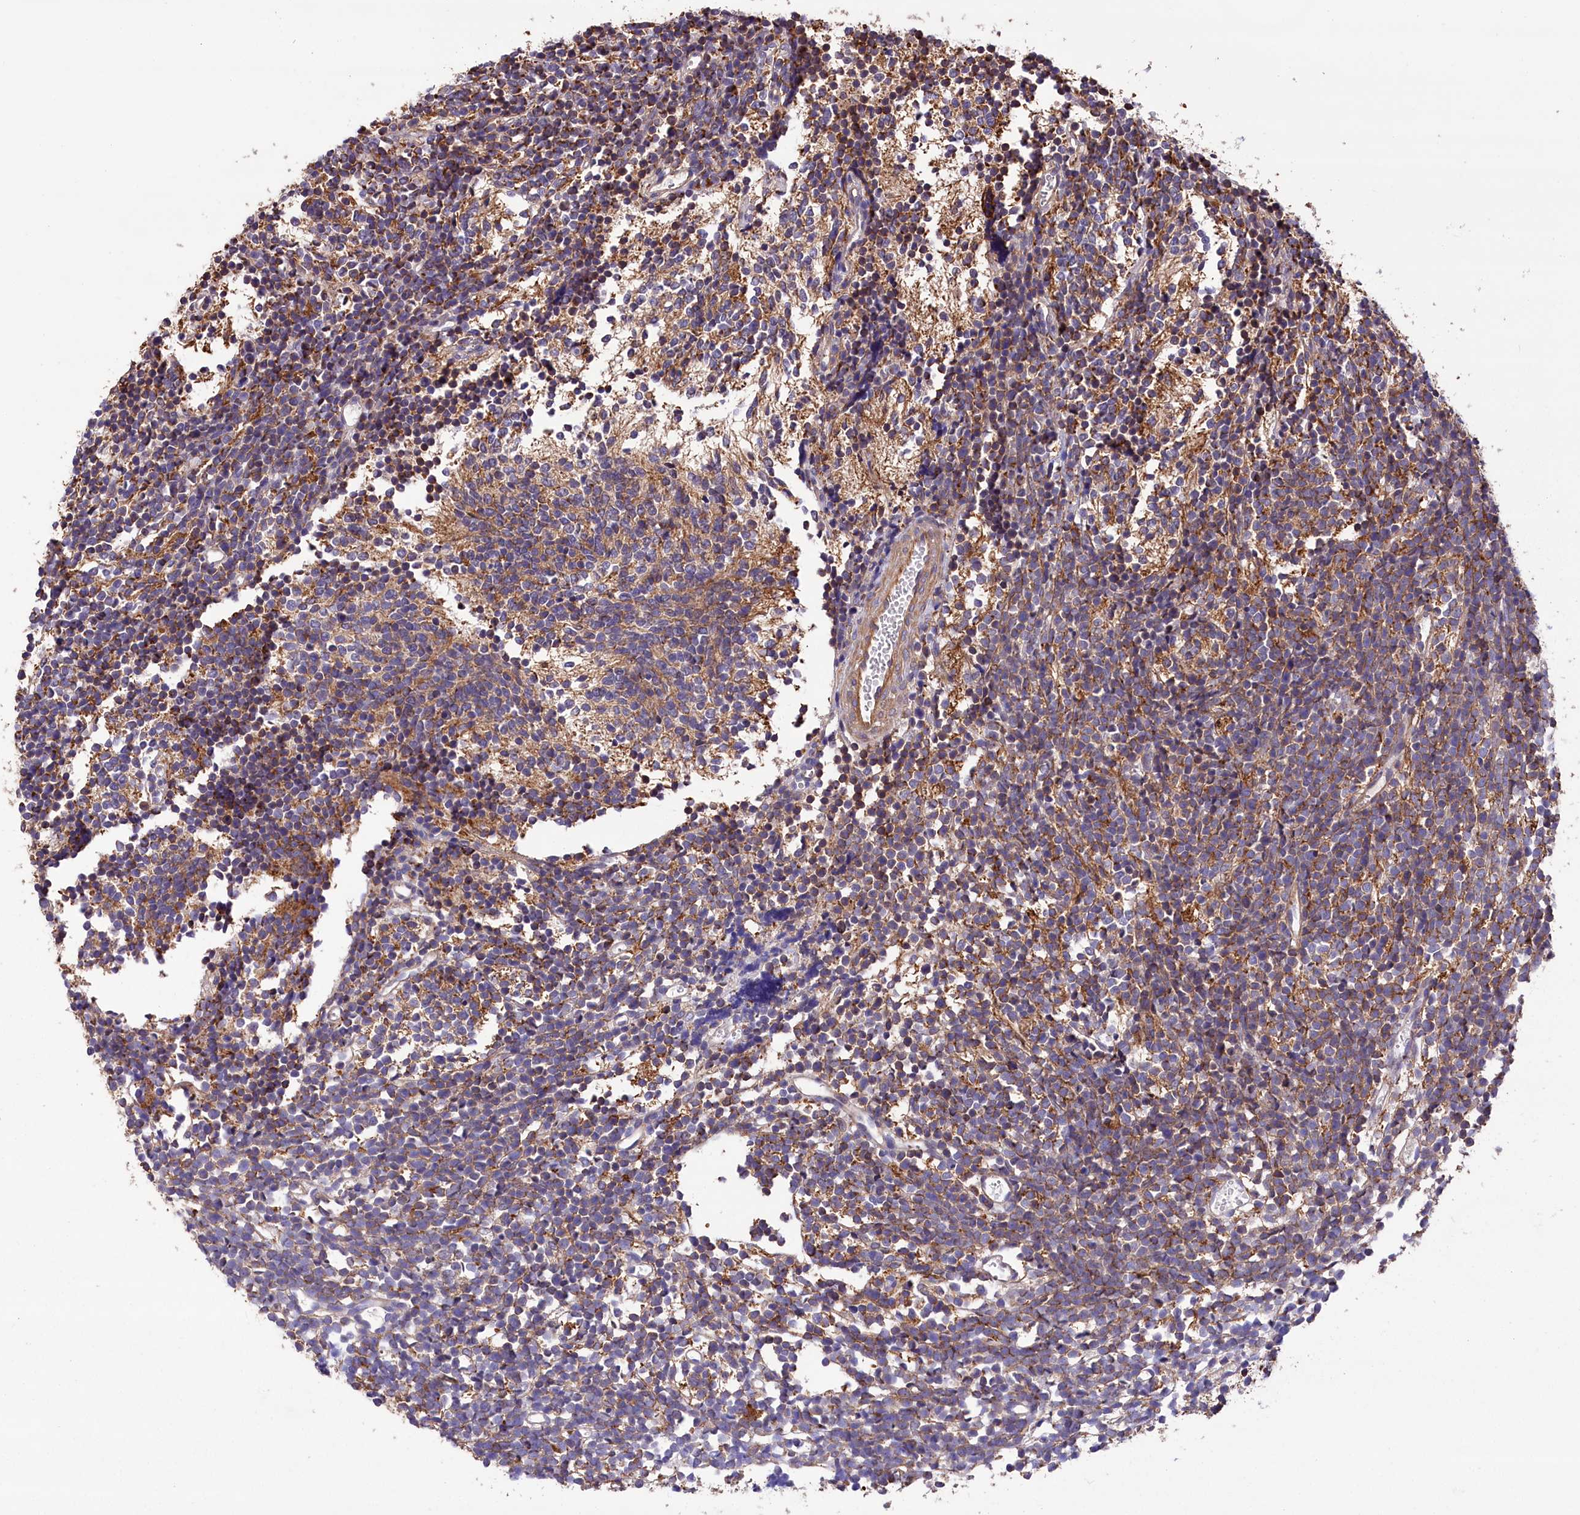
{"staining": {"intensity": "moderate", "quantity": "<25%", "location": "cytoplasmic/membranous"}, "tissue": "glioma", "cell_type": "Tumor cells", "image_type": "cancer", "snomed": [{"axis": "morphology", "description": "Glioma, malignant, Low grade"}, {"axis": "topography", "description": "Brain"}], "caption": "IHC histopathology image of neoplastic tissue: malignant glioma (low-grade) stained using immunohistochemistry (IHC) exhibits low levels of moderate protein expression localized specifically in the cytoplasmic/membranous of tumor cells, appearing as a cytoplasmic/membranous brown color.", "gene": "DPP3", "patient": {"sex": "female", "age": 1}}